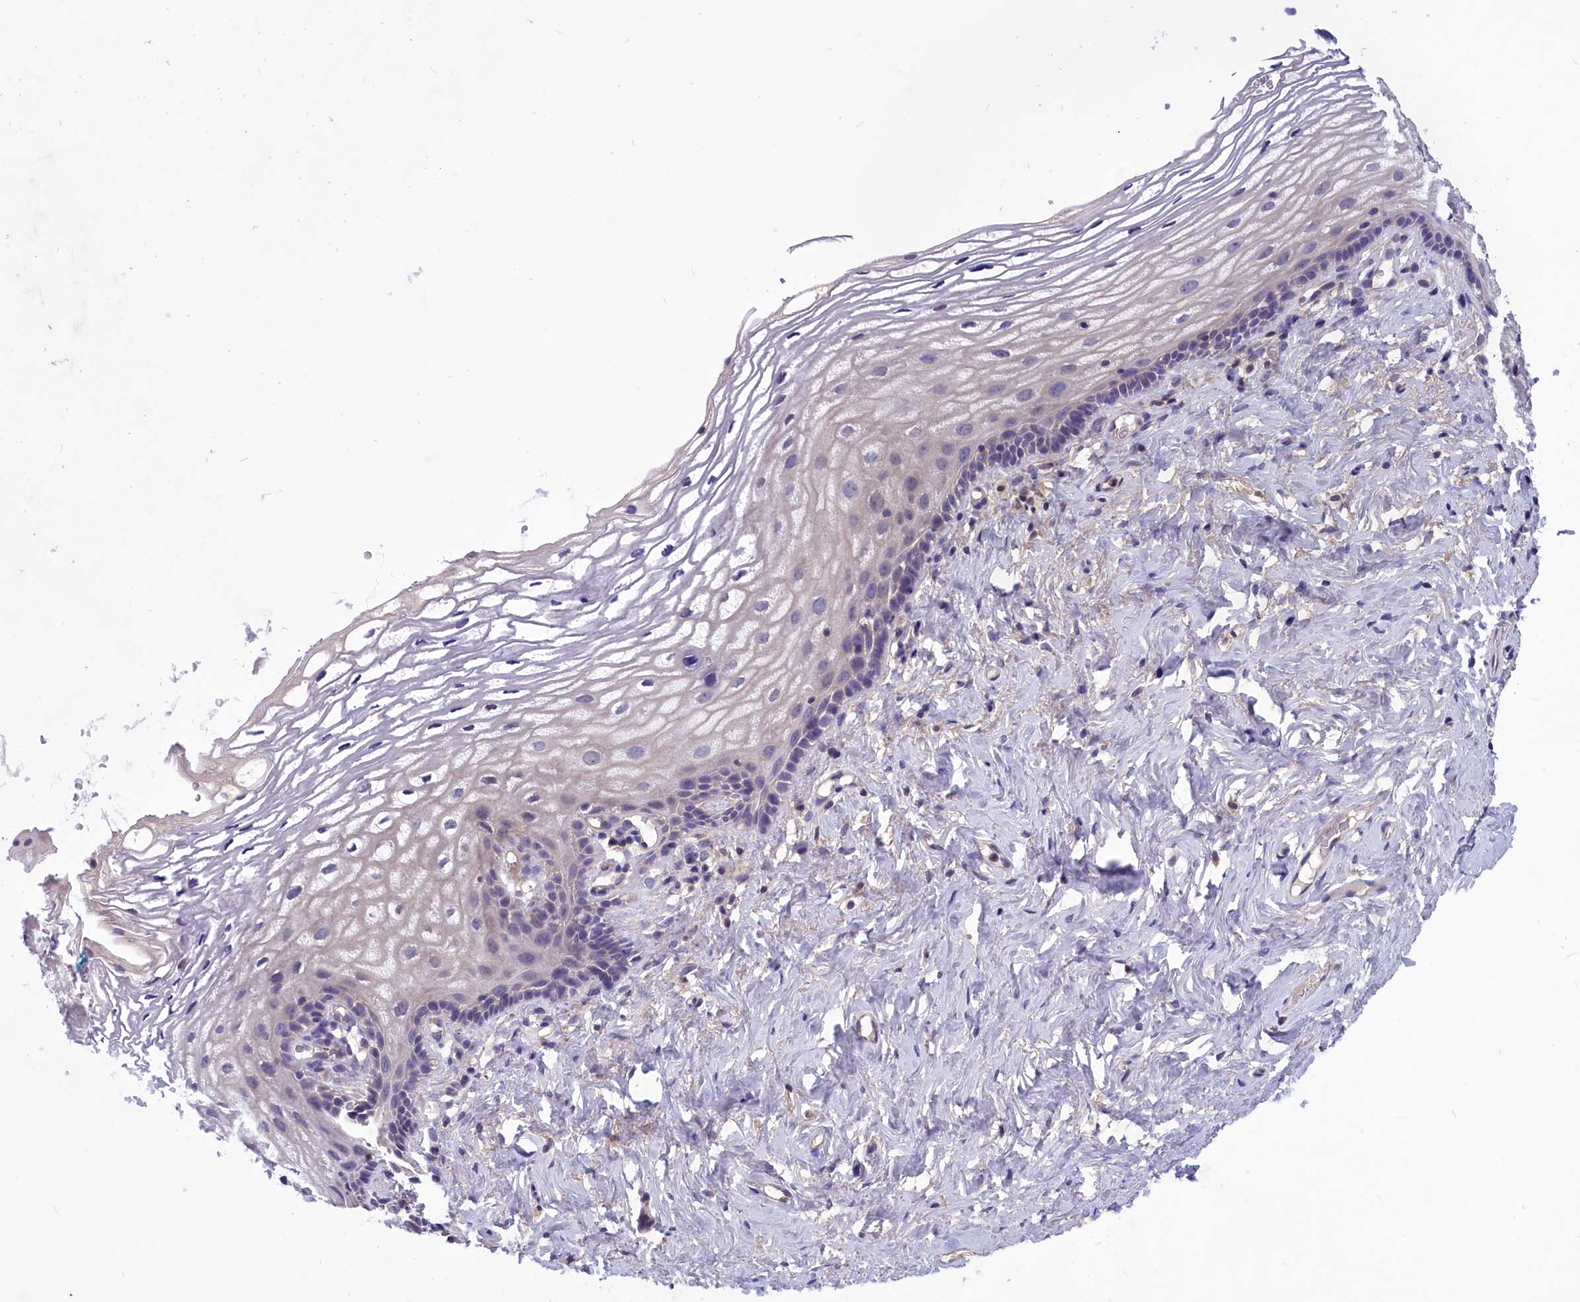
{"staining": {"intensity": "negative", "quantity": "none", "location": "none"}, "tissue": "vagina", "cell_type": "Squamous epithelial cells", "image_type": "normal", "snomed": [{"axis": "morphology", "description": "Normal tissue, NOS"}, {"axis": "morphology", "description": "Adenocarcinoma, NOS"}, {"axis": "topography", "description": "Rectum"}, {"axis": "topography", "description": "Vagina"}], "caption": "Immunohistochemistry photomicrograph of normal vagina stained for a protein (brown), which exhibits no expression in squamous epithelial cells.", "gene": "AMDHD2", "patient": {"sex": "female", "age": 71}}